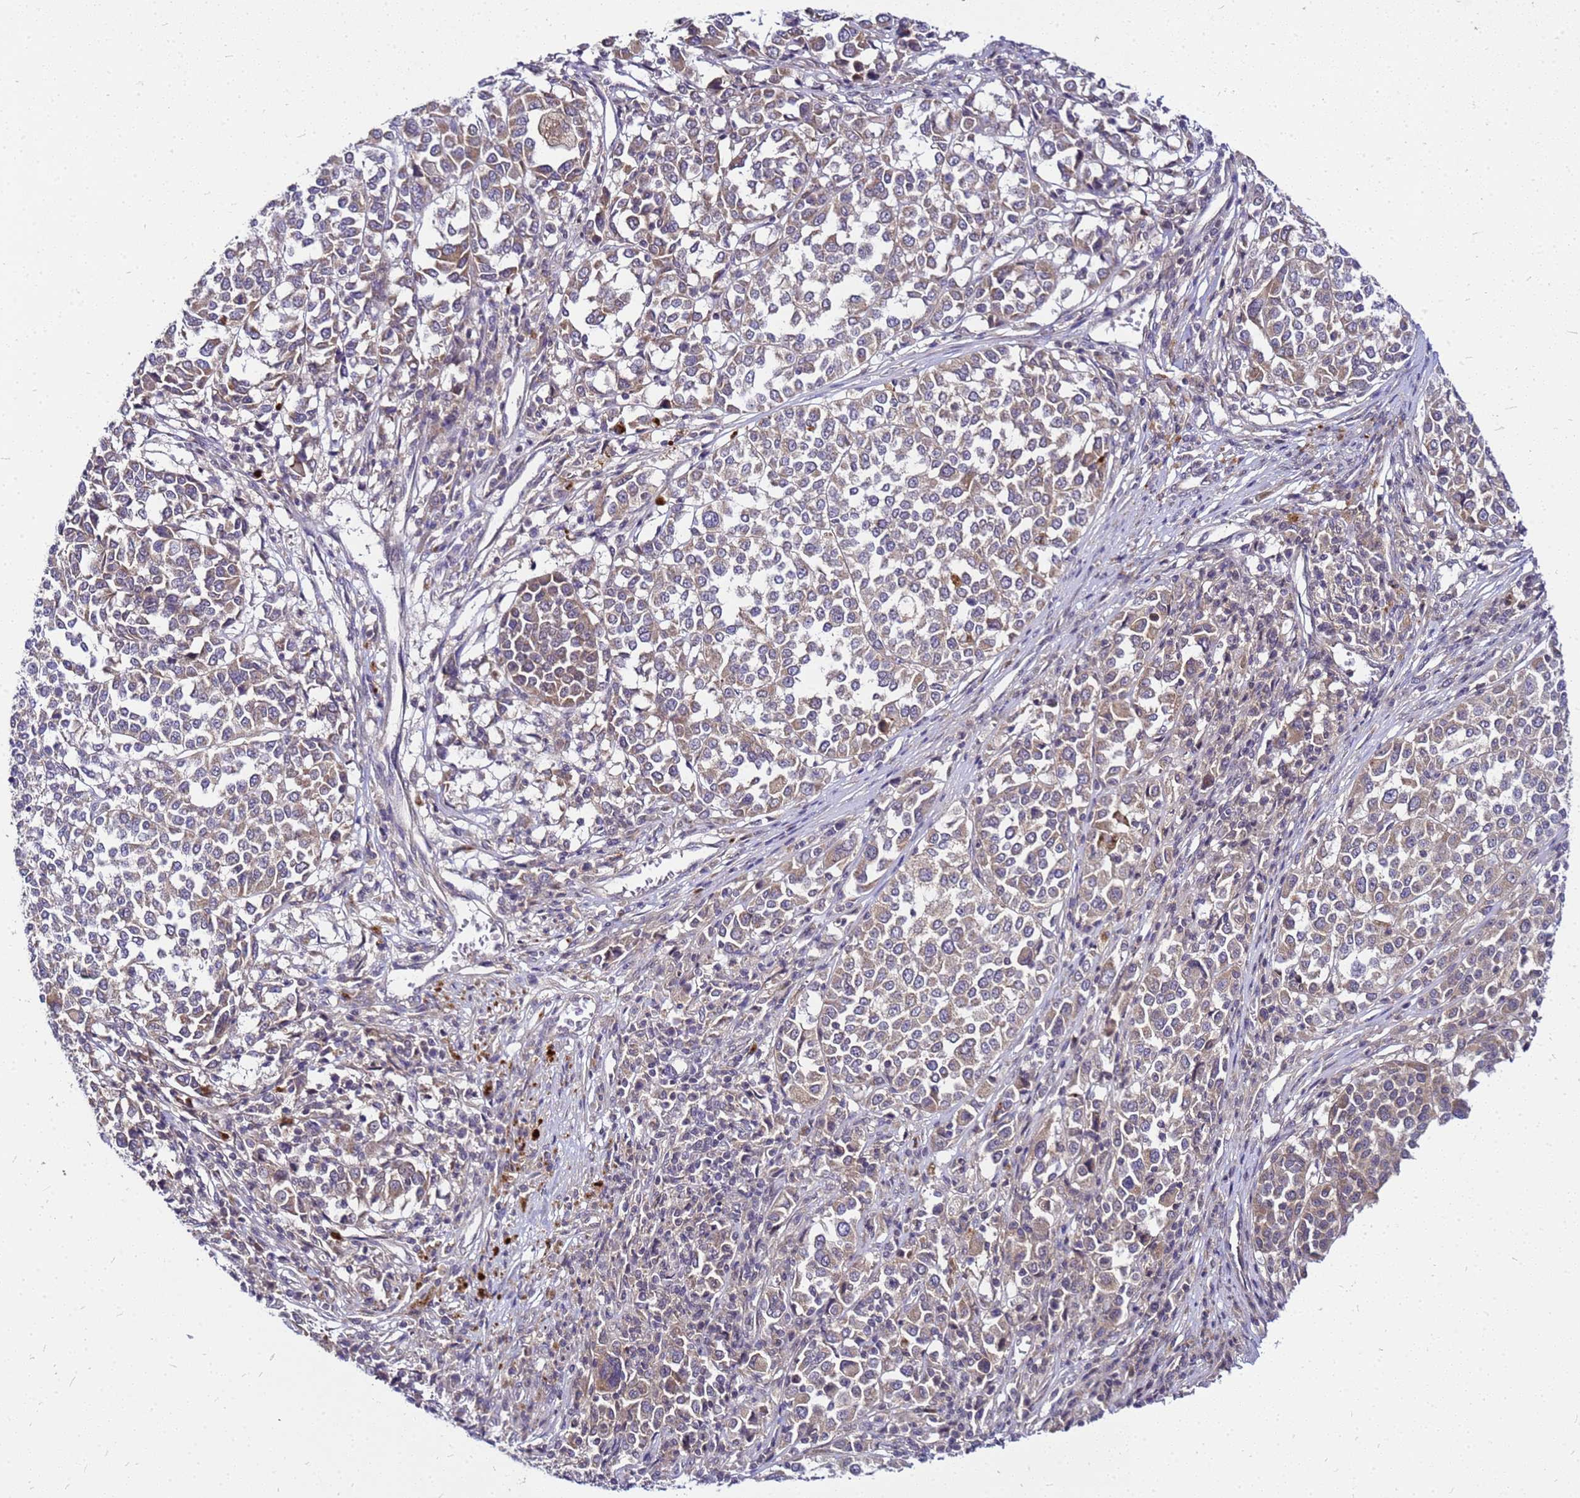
{"staining": {"intensity": "weak", "quantity": ">75%", "location": "cytoplasmic/membranous"}, "tissue": "melanoma", "cell_type": "Tumor cells", "image_type": "cancer", "snomed": [{"axis": "morphology", "description": "Malignant melanoma, Metastatic site"}, {"axis": "topography", "description": "Lymph node"}], "caption": "Melanoma tissue displays weak cytoplasmic/membranous expression in approximately >75% of tumor cells (DAB (3,3'-diaminobenzidine) IHC, brown staining for protein, blue staining for nuclei).", "gene": "SAT1", "patient": {"sex": "male", "age": 44}}